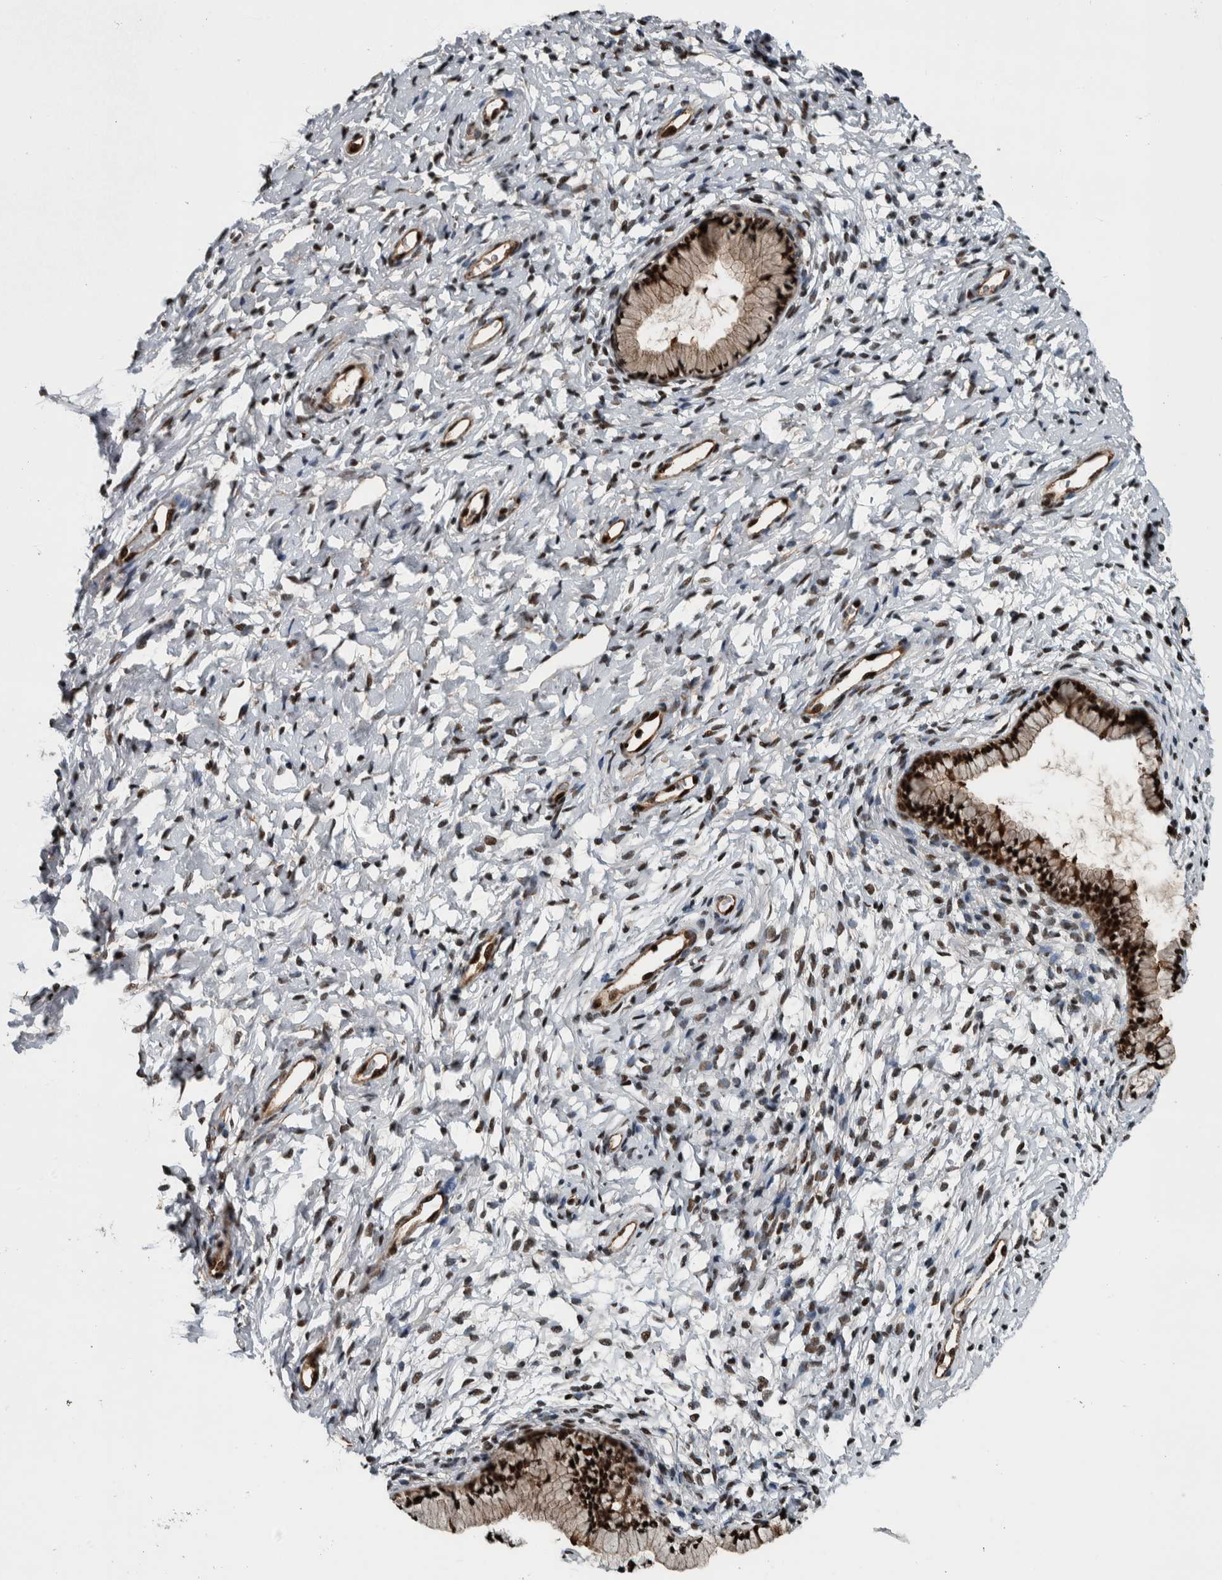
{"staining": {"intensity": "strong", "quantity": ">75%", "location": "cytoplasmic/membranous,nuclear"}, "tissue": "cervix", "cell_type": "Glandular cells", "image_type": "normal", "snomed": [{"axis": "morphology", "description": "Normal tissue, NOS"}, {"axis": "topography", "description": "Cervix"}], "caption": "Protein staining of normal cervix demonstrates strong cytoplasmic/membranous,nuclear expression in about >75% of glandular cells. The staining was performed using DAB (3,3'-diaminobenzidine) to visualize the protein expression in brown, while the nuclei were stained in blue with hematoxylin (Magnification: 20x).", "gene": "FAM135B", "patient": {"sex": "female", "age": 72}}